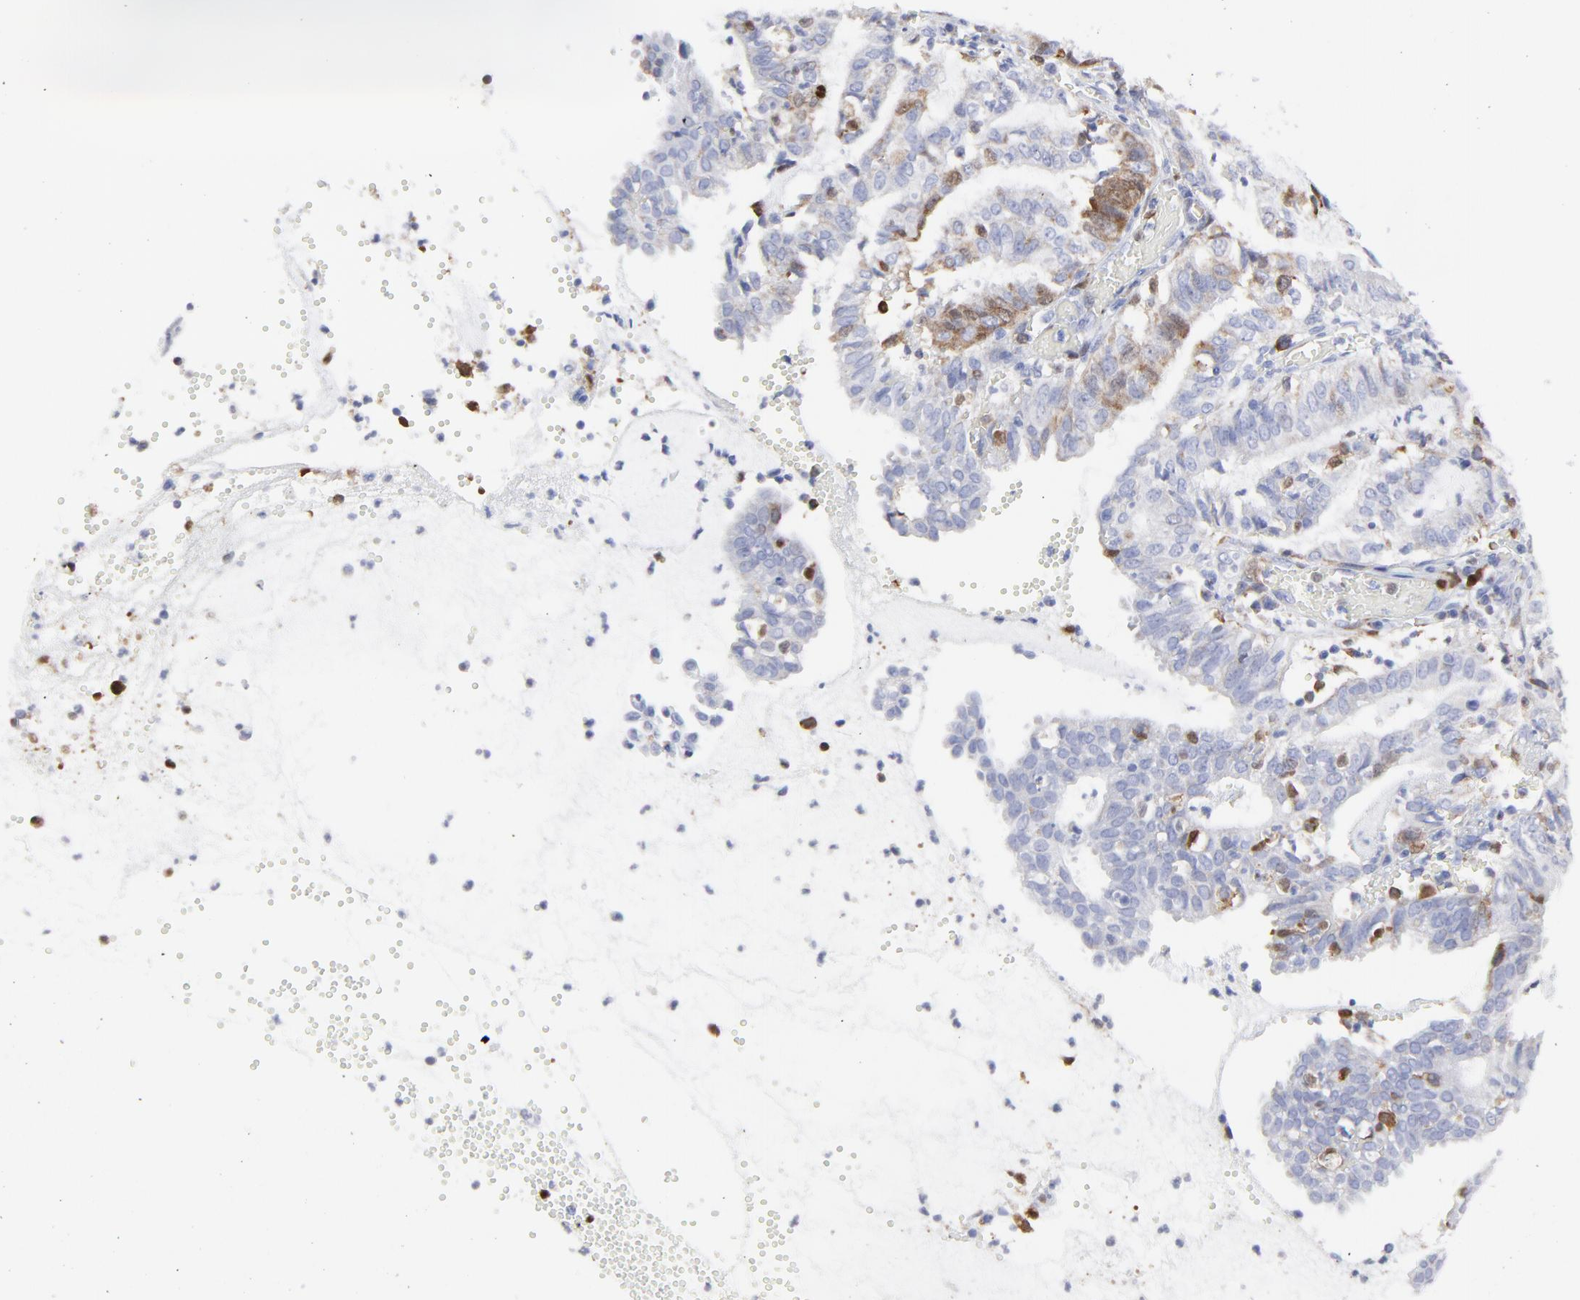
{"staining": {"intensity": "moderate", "quantity": "<25%", "location": "cytoplasmic/membranous"}, "tissue": "endometrial cancer", "cell_type": "Tumor cells", "image_type": "cancer", "snomed": [{"axis": "morphology", "description": "Adenocarcinoma, NOS"}, {"axis": "topography", "description": "Endometrium"}], "caption": "A histopathology image of endometrial cancer (adenocarcinoma) stained for a protein demonstrates moderate cytoplasmic/membranous brown staining in tumor cells.", "gene": "NCAPH", "patient": {"sex": "female", "age": 66}}